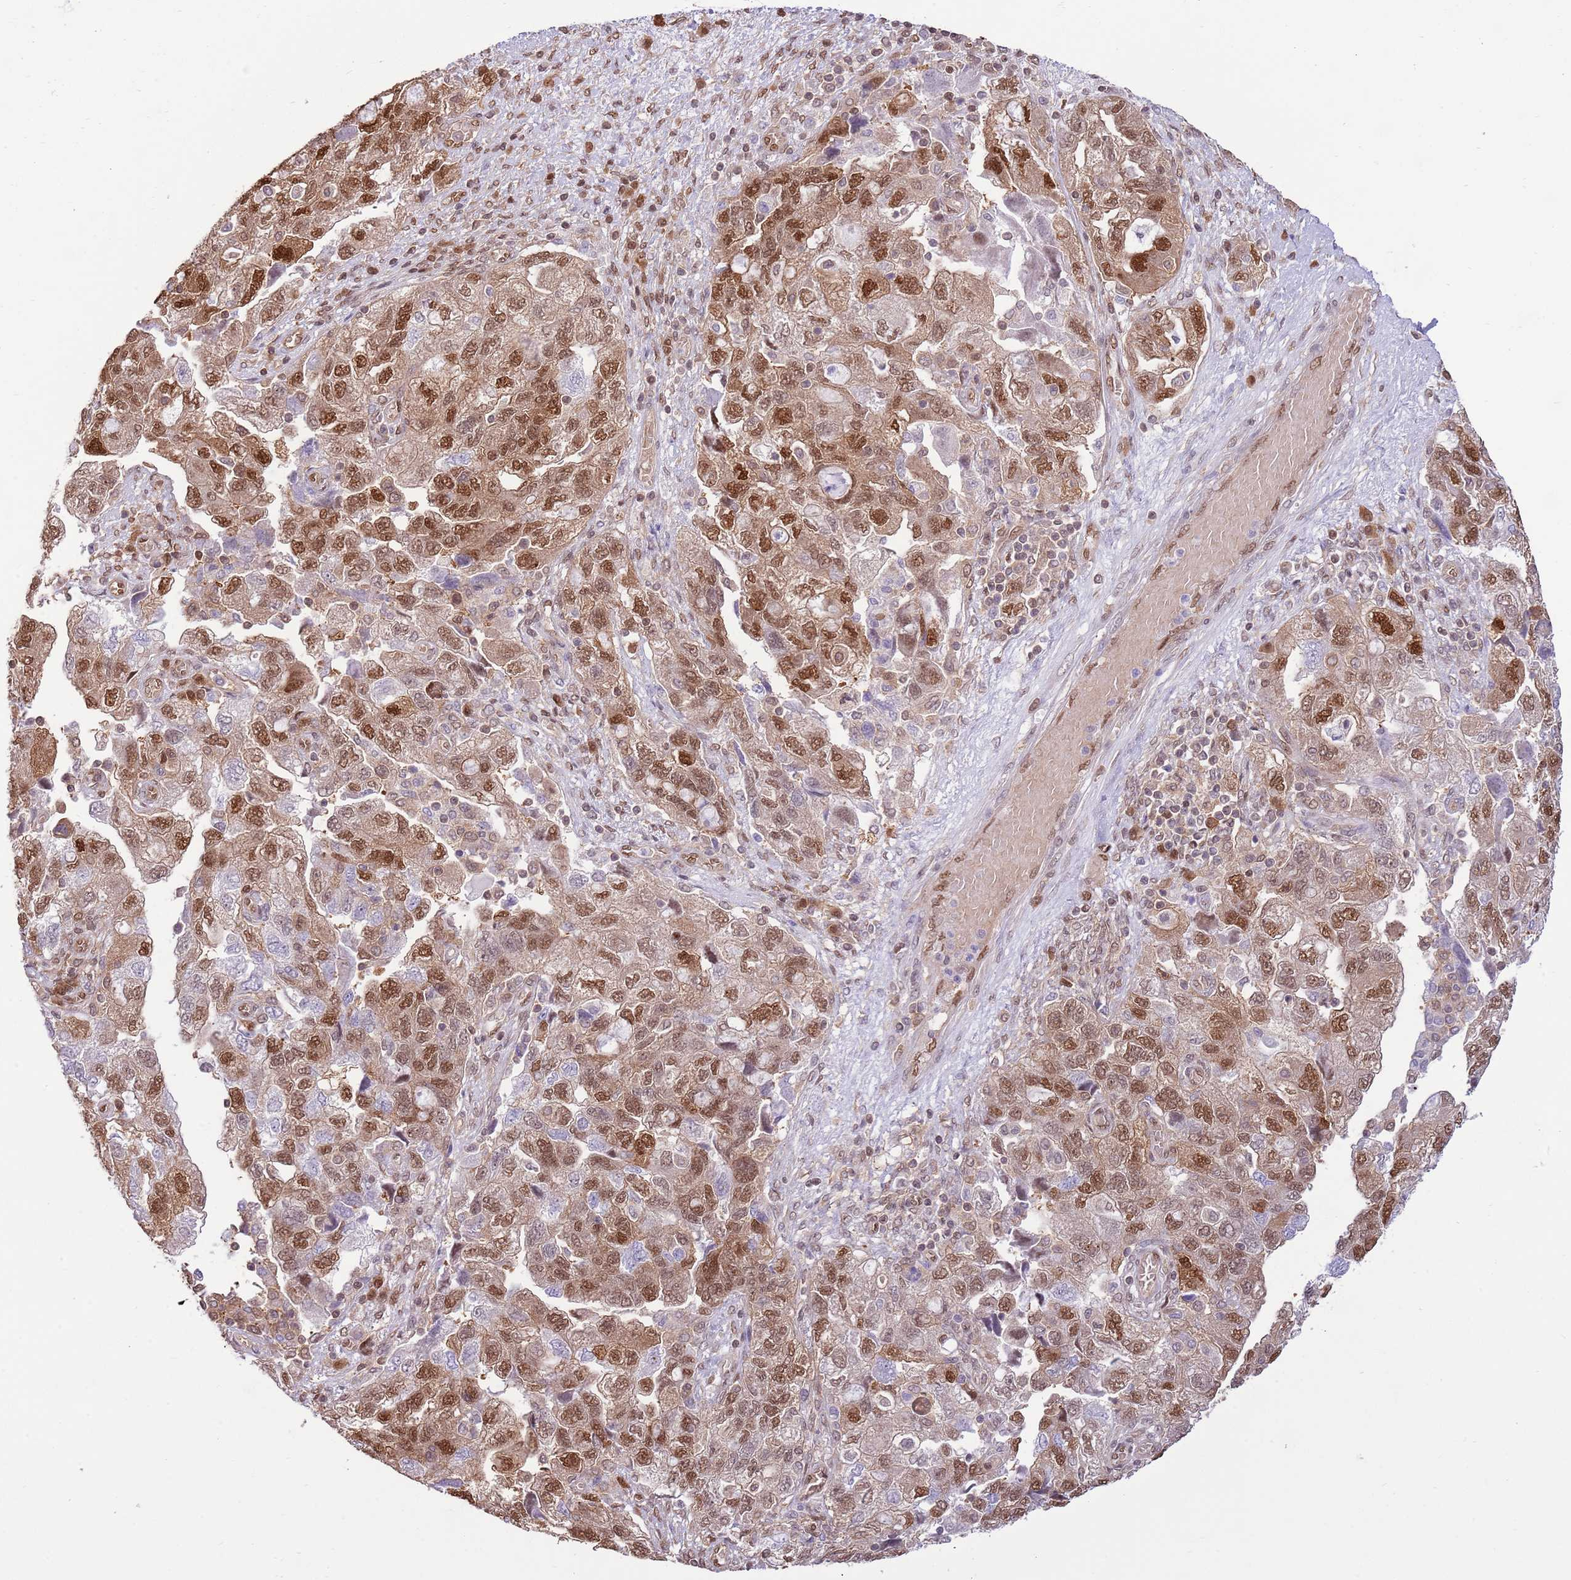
{"staining": {"intensity": "moderate", "quantity": ">75%", "location": "cytoplasmic/membranous,nuclear"}, "tissue": "ovarian cancer", "cell_type": "Tumor cells", "image_type": "cancer", "snomed": [{"axis": "morphology", "description": "Carcinoma, NOS"}, {"axis": "morphology", "description": "Cystadenocarcinoma, serous, NOS"}, {"axis": "topography", "description": "Ovary"}], "caption": "Ovarian cancer (carcinoma) stained with DAB (3,3'-diaminobenzidine) IHC reveals medium levels of moderate cytoplasmic/membranous and nuclear expression in about >75% of tumor cells. The staining was performed using DAB, with brown indicating positive protein expression. Nuclei are stained blue with hematoxylin.", "gene": "NSFL1C", "patient": {"sex": "female", "age": 69}}